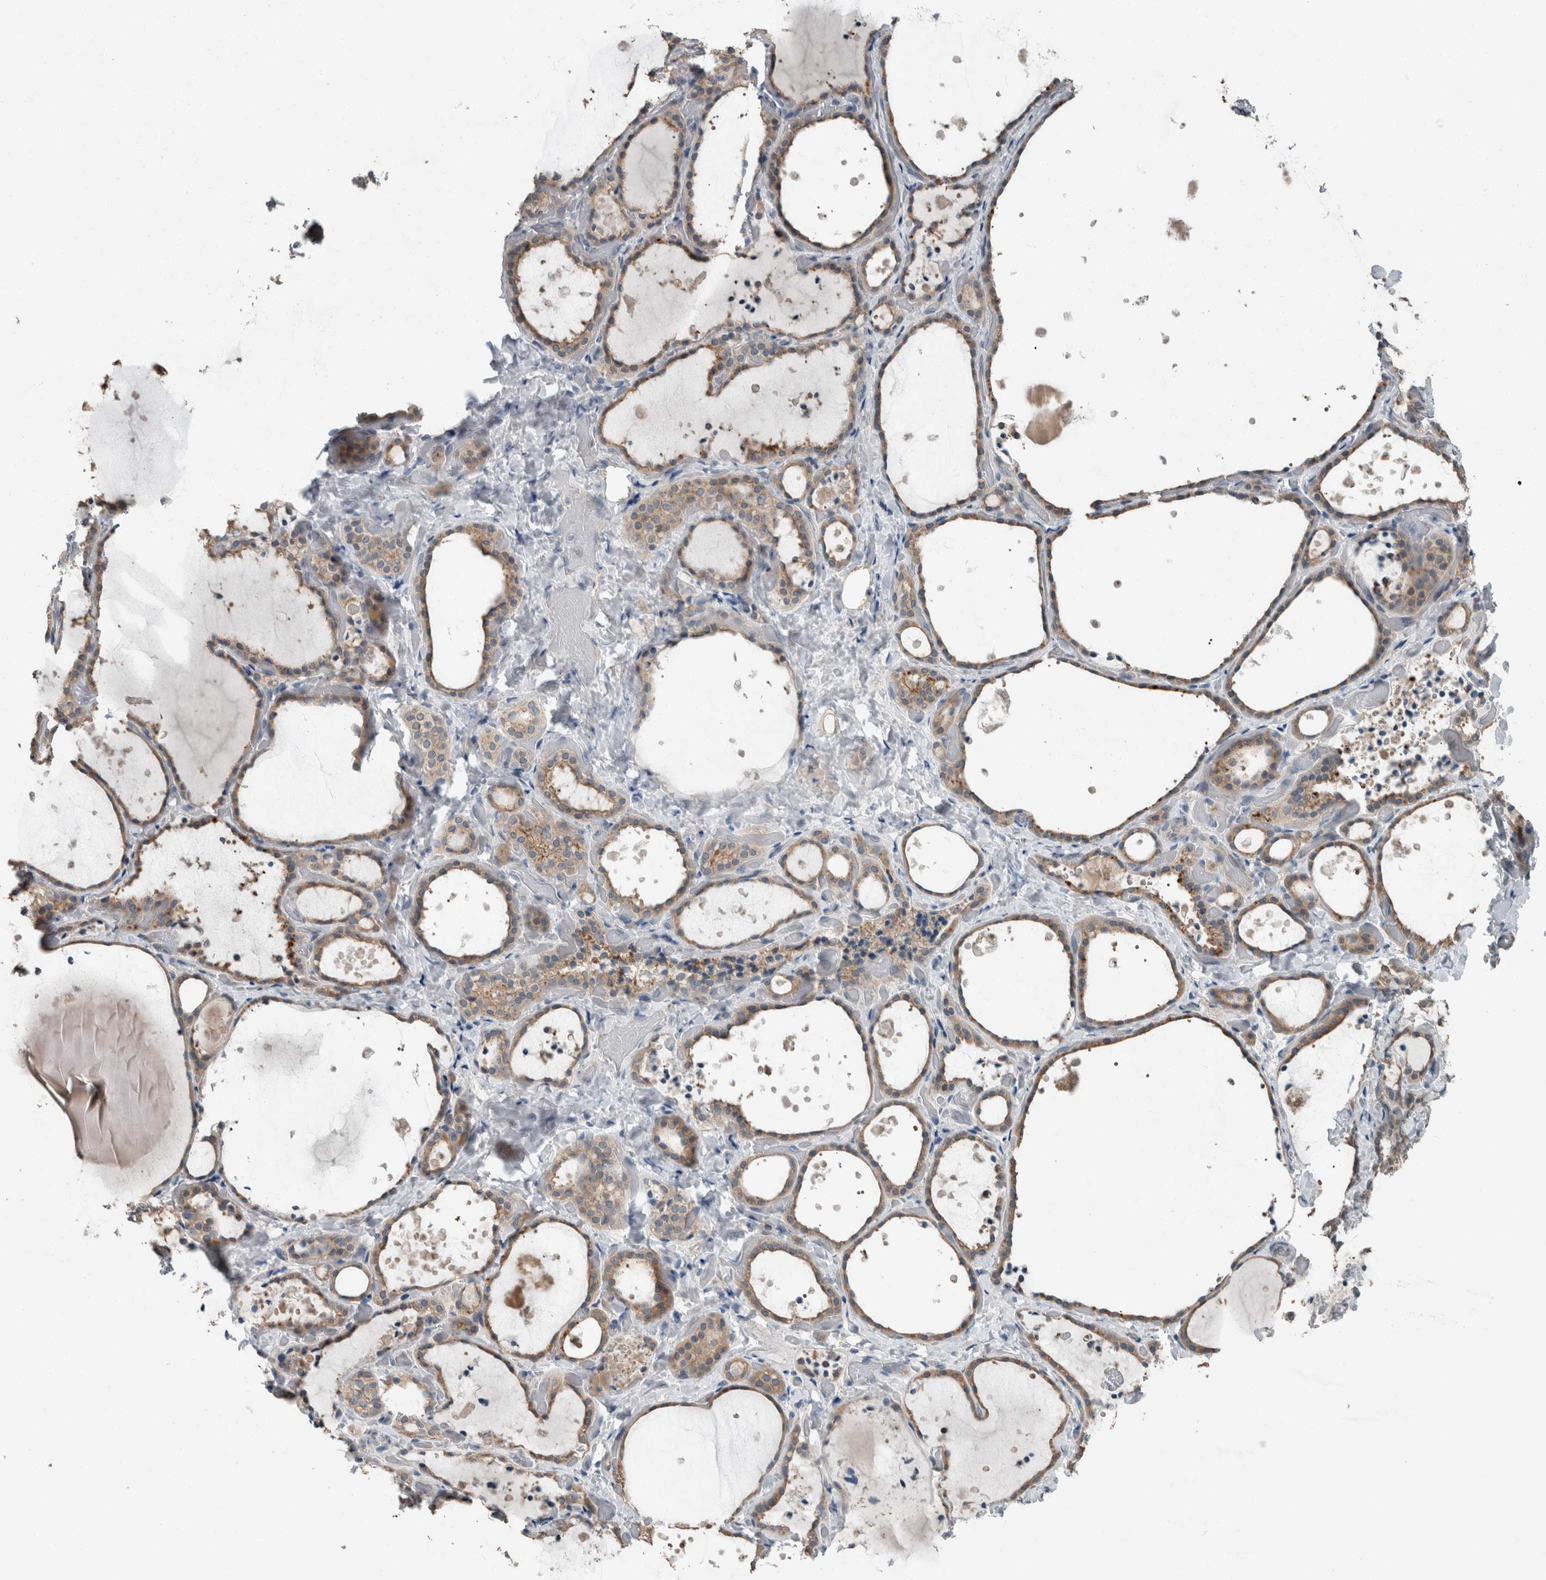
{"staining": {"intensity": "weak", "quantity": ">75%", "location": "cytoplasmic/membranous"}, "tissue": "thyroid gland", "cell_type": "Glandular cells", "image_type": "normal", "snomed": [{"axis": "morphology", "description": "Normal tissue, NOS"}, {"axis": "topography", "description": "Thyroid gland"}], "caption": "Thyroid gland stained for a protein (brown) reveals weak cytoplasmic/membranous positive expression in approximately >75% of glandular cells.", "gene": "KNTC1", "patient": {"sex": "female", "age": 44}}